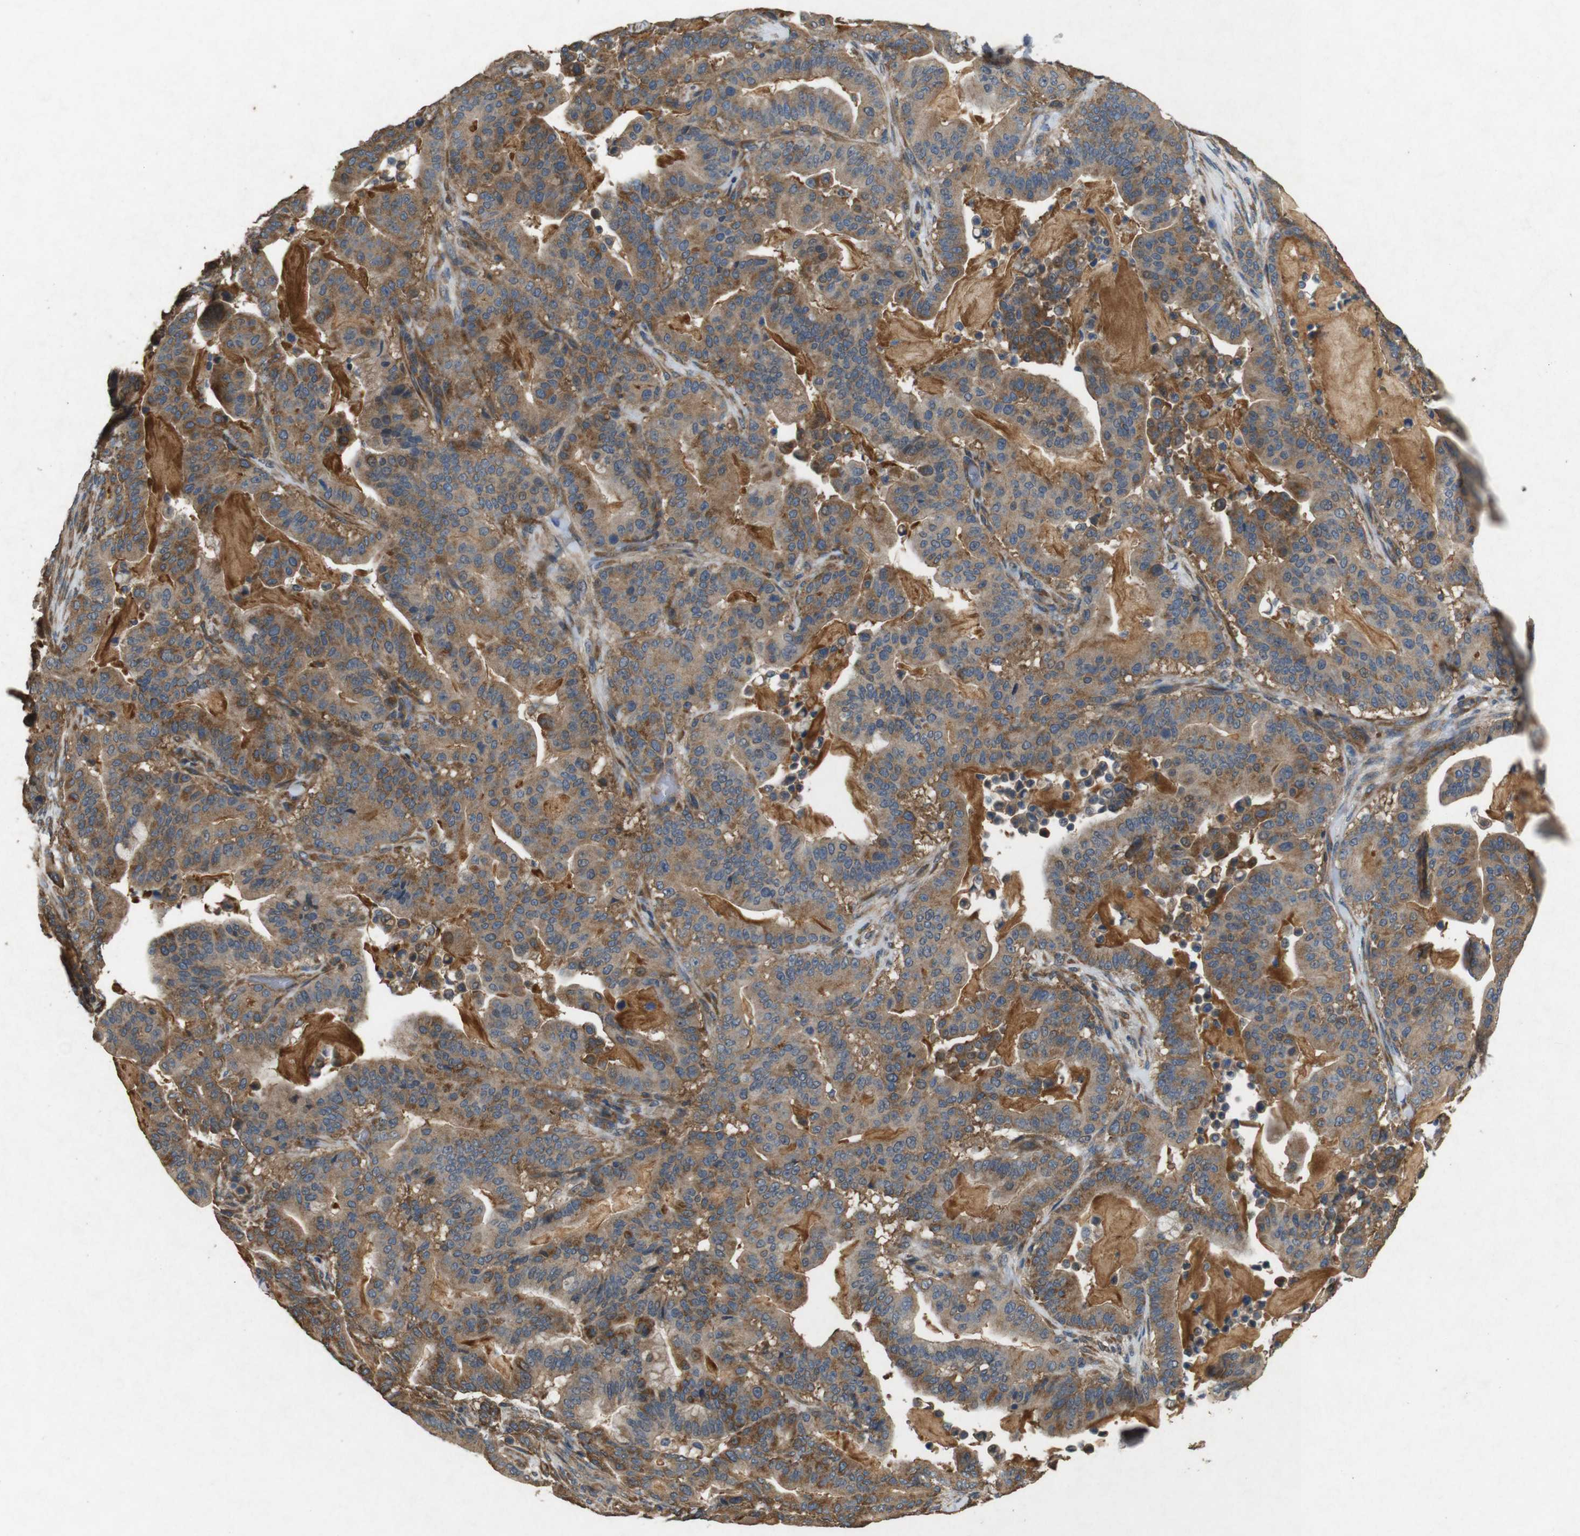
{"staining": {"intensity": "moderate", "quantity": ">75%", "location": "cytoplasmic/membranous"}, "tissue": "pancreatic cancer", "cell_type": "Tumor cells", "image_type": "cancer", "snomed": [{"axis": "morphology", "description": "Adenocarcinoma, NOS"}, {"axis": "topography", "description": "Pancreas"}], "caption": "Tumor cells display moderate cytoplasmic/membranous positivity in about >75% of cells in pancreatic cancer (adenocarcinoma). The staining was performed using DAB (3,3'-diaminobenzidine), with brown indicating positive protein expression. Nuclei are stained blue with hematoxylin.", "gene": "BNIP3", "patient": {"sex": "male", "age": 63}}